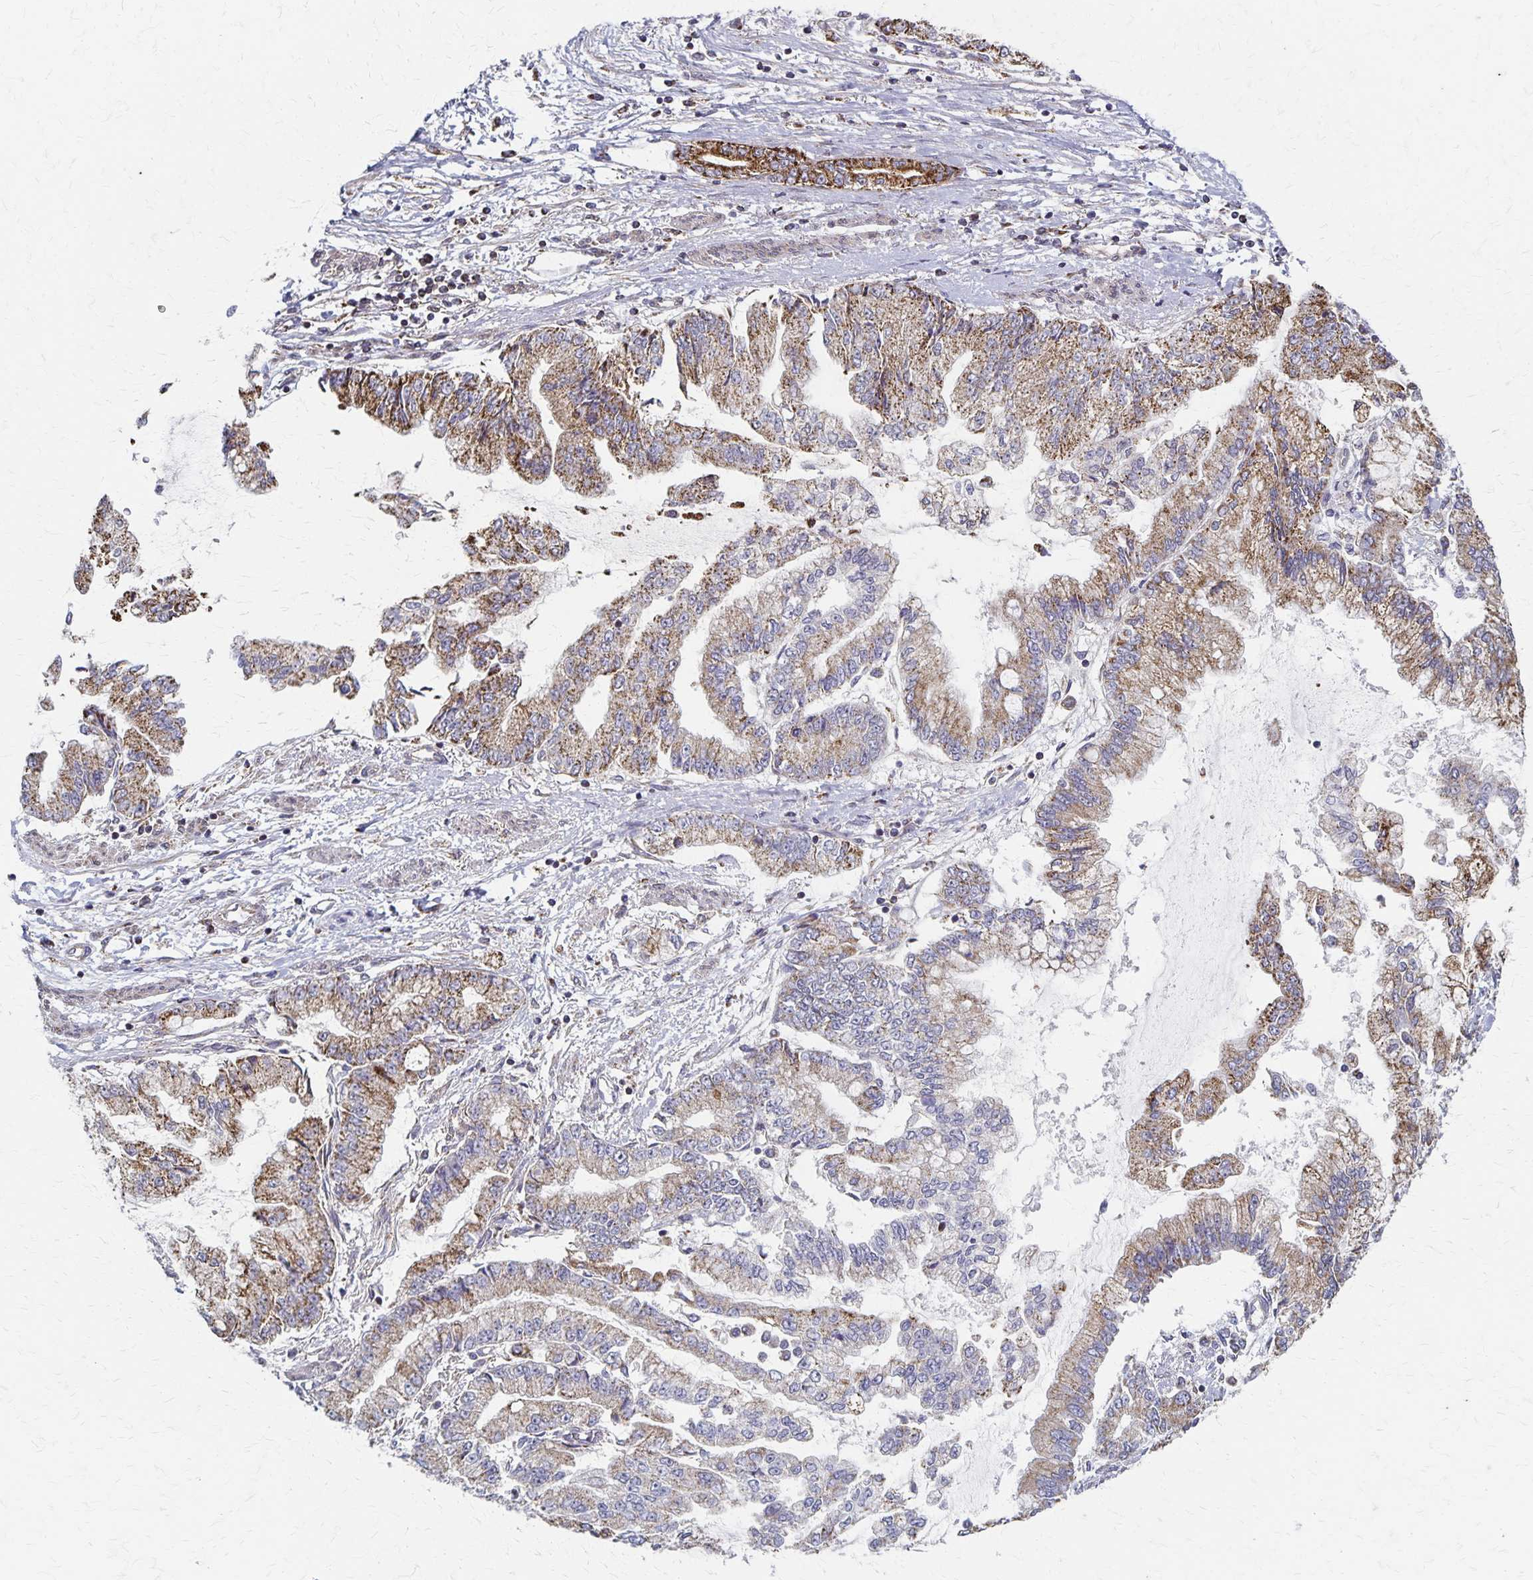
{"staining": {"intensity": "moderate", "quantity": "25%-75%", "location": "cytoplasmic/membranous"}, "tissue": "stomach cancer", "cell_type": "Tumor cells", "image_type": "cancer", "snomed": [{"axis": "morphology", "description": "Adenocarcinoma, NOS"}, {"axis": "topography", "description": "Stomach, upper"}], "caption": "Tumor cells demonstrate medium levels of moderate cytoplasmic/membranous positivity in approximately 25%-75% of cells in stomach adenocarcinoma.", "gene": "DYRK4", "patient": {"sex": "female", "age": 74}}